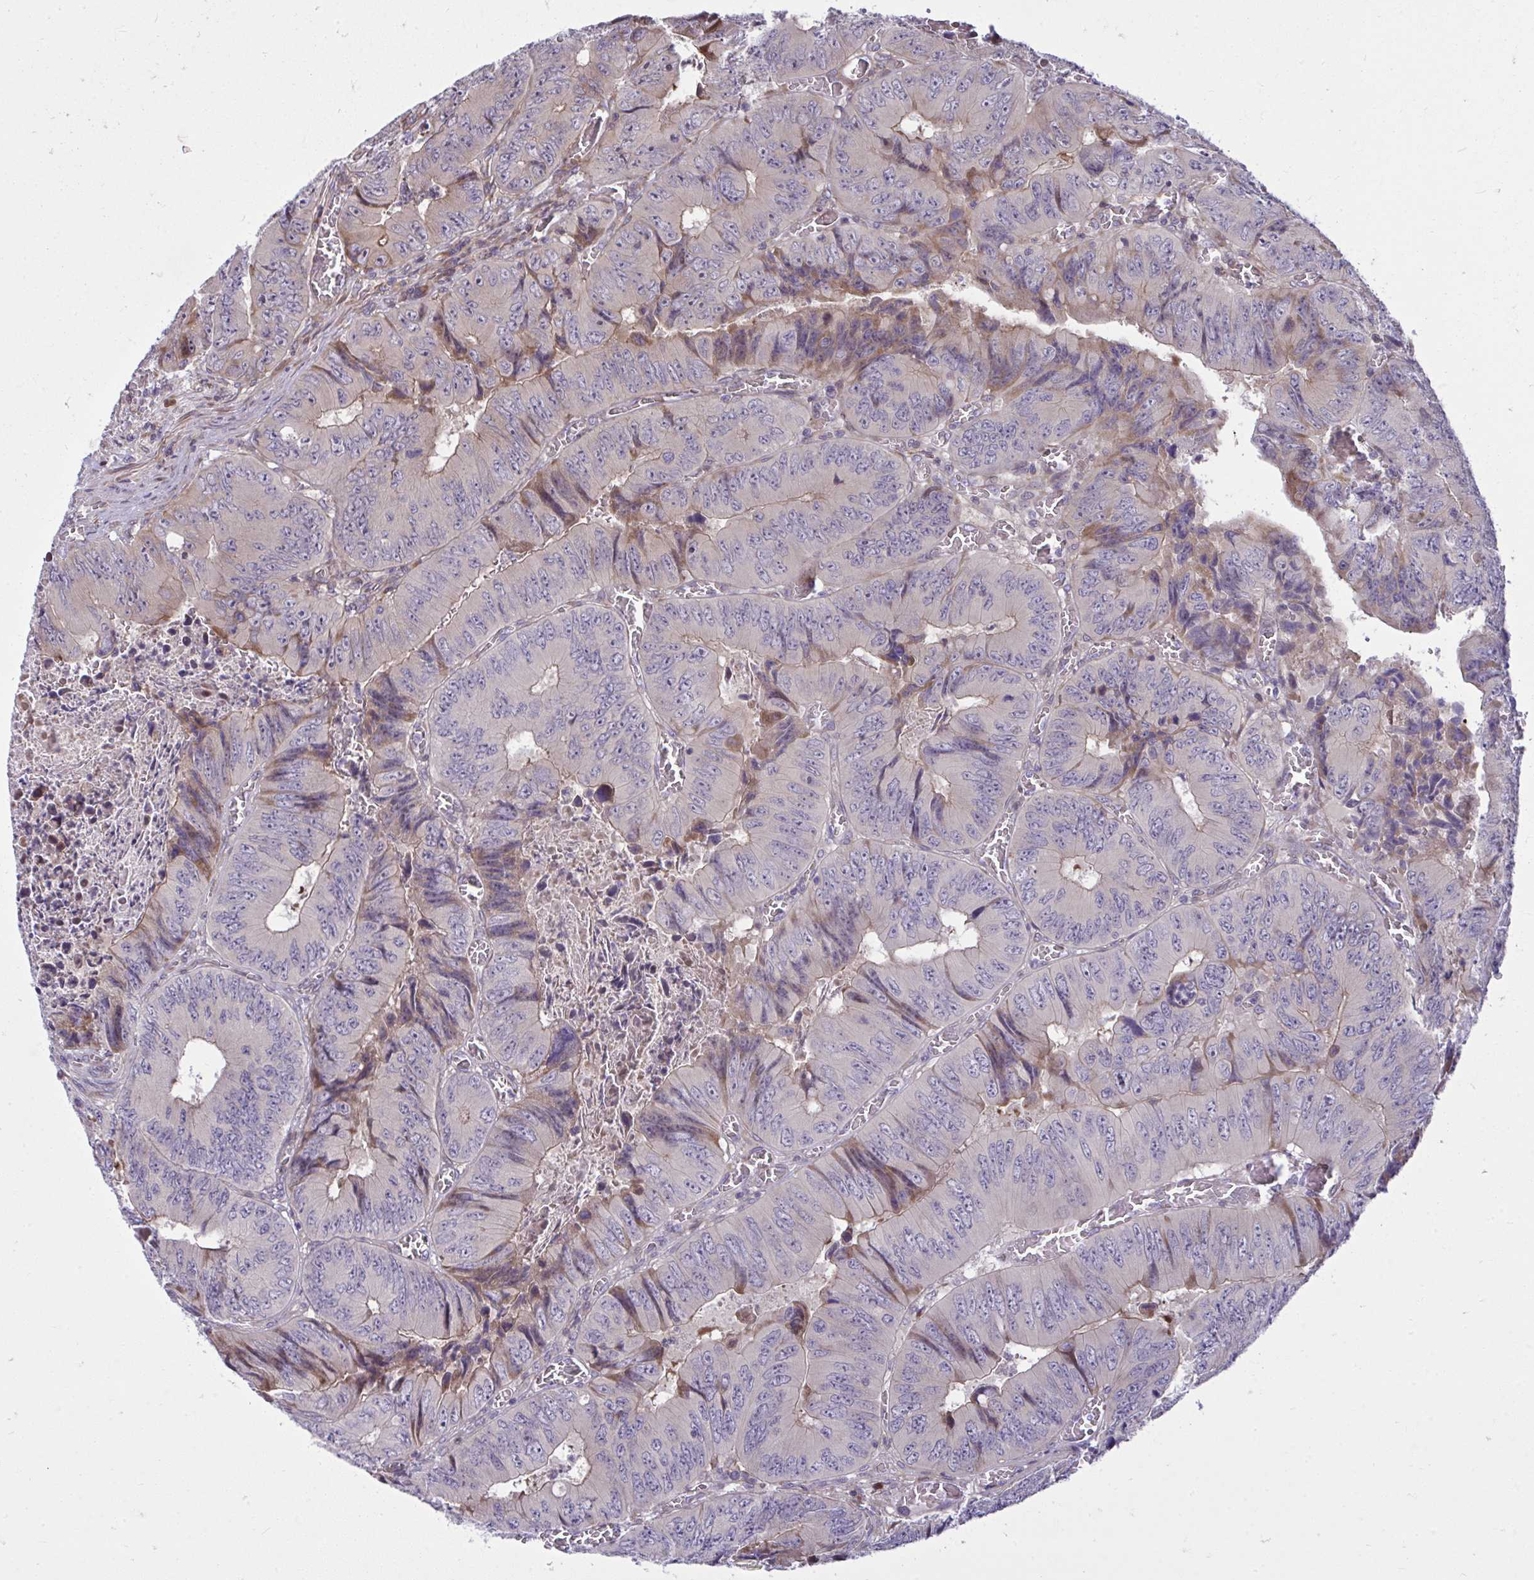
{"staining": {"intensity": "weak", "quantity": "25%-75%", "location": "cytoplasmic/membranous"}, "tissue": "colorectal cancer", "cell_type": "Tumor cells", "image_type": "cancer", "snomed": [{"axis": "morphology", "description": "Adenocarcinoma, NOS"}, {"axis": "topography", "description": "Colon"}], "caption": "Adenocarcinoma (colorectal) was stained to show a protein in brown. There is low levels of weak cytoplasmic/membranous expression in approximately 25%-75% of tumor cells. (DAB = brown stain, brightfield microscopy at high magnification).", "gene": "ZSCAN9", "patient": {"sex": "female", "age": 84}}